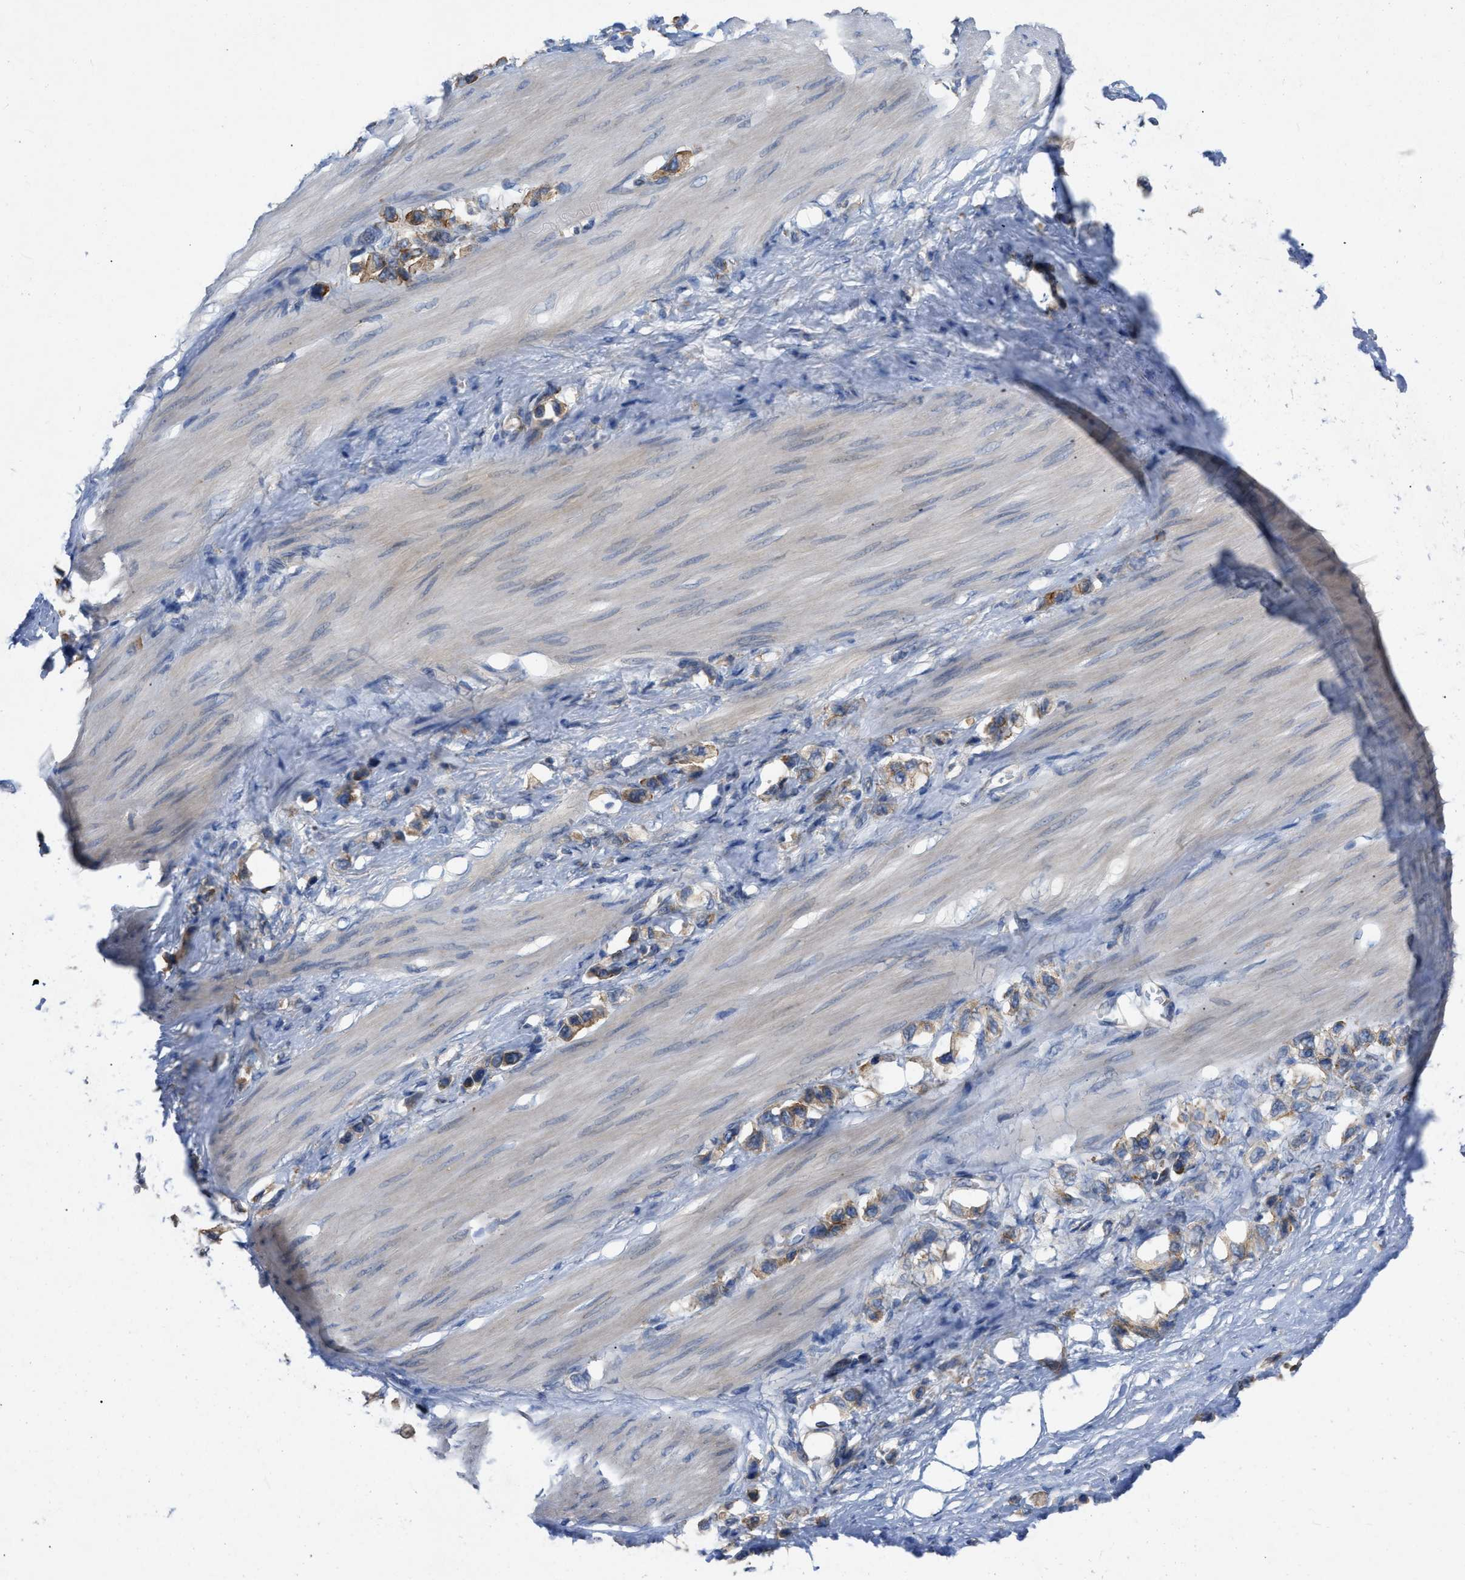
{"staining": {"intensity": "moderate", "quantity": ">75%", "location": "cytoplasmic/membranous"}, "tissue": "stomach cancer", "cell_type": "Tumor cells", "image_type": "cancer", "snomed": [{"axis": "morphology", "description": "Adenocarcinoma, NOS"}, {"axis": "topography", "description": "Stomach"}], "caption": "DAB immunohistochemical staining of stomach cancer demonstrates moderate cytoplasmic/membranous protein expression in about >75% of tumor cells.", "gene": "TMEM131", "patient": {"sex": "female", "age": 65}}